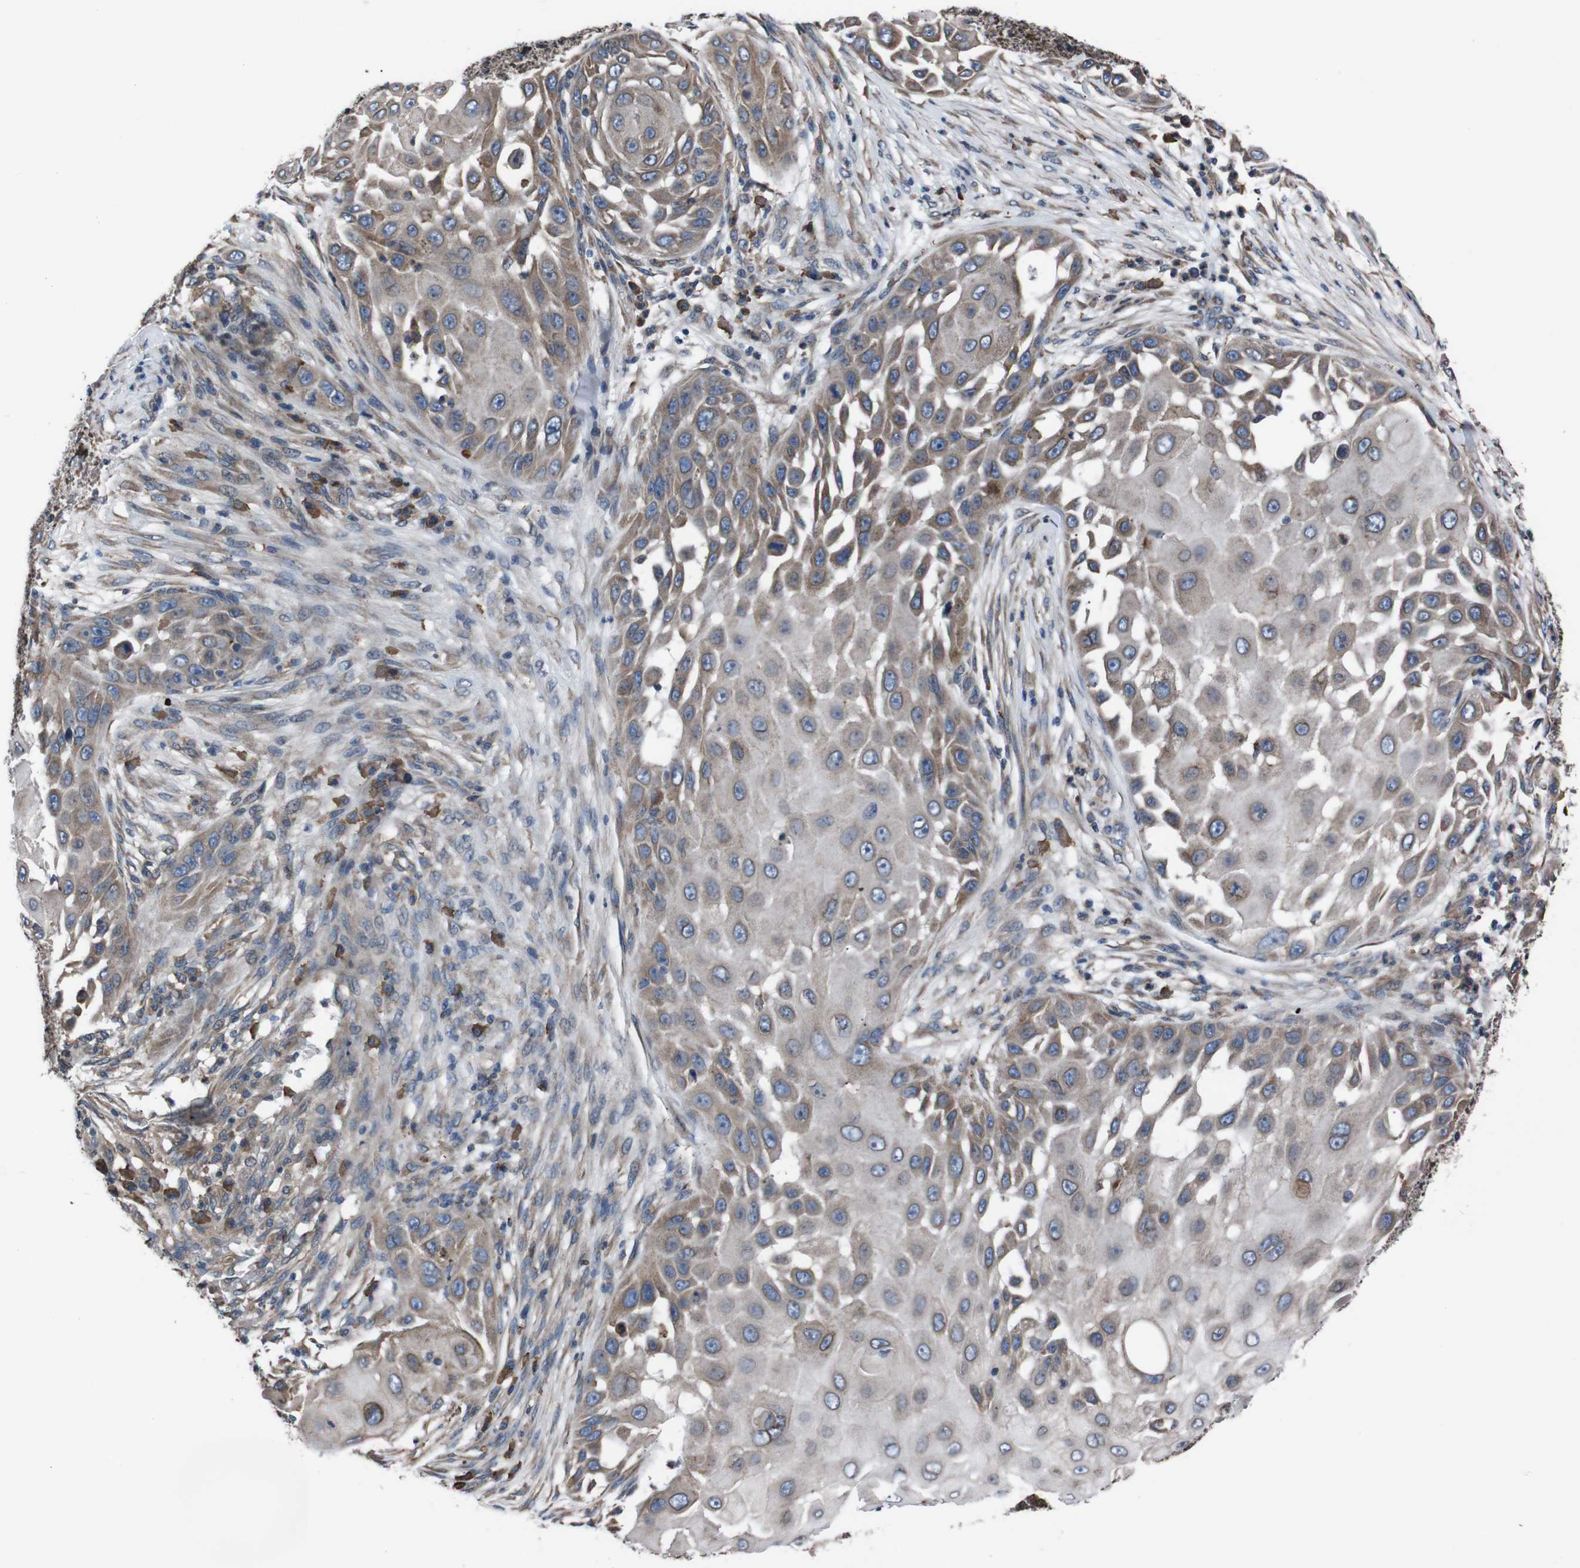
{"staining": {"intensity": "moderate", "quantity": "25%-75%", "location": "cytoplasmic/membranous"}, "tissue": "skin cancer", "cell_type": "Tumor cells", "image_type": "cancer", "snomed": [{"axis": "morphology", "description": "Squamous cell carcinoma, NOS"}, {"axis": "topography", "description": "Skin"}], "caption": "Human skin cancer stained with a protein marker reveals moderate staining in tumor cells.", "gene": "SIGMAR1", "patient": {"sex": "female", "age": 44}}